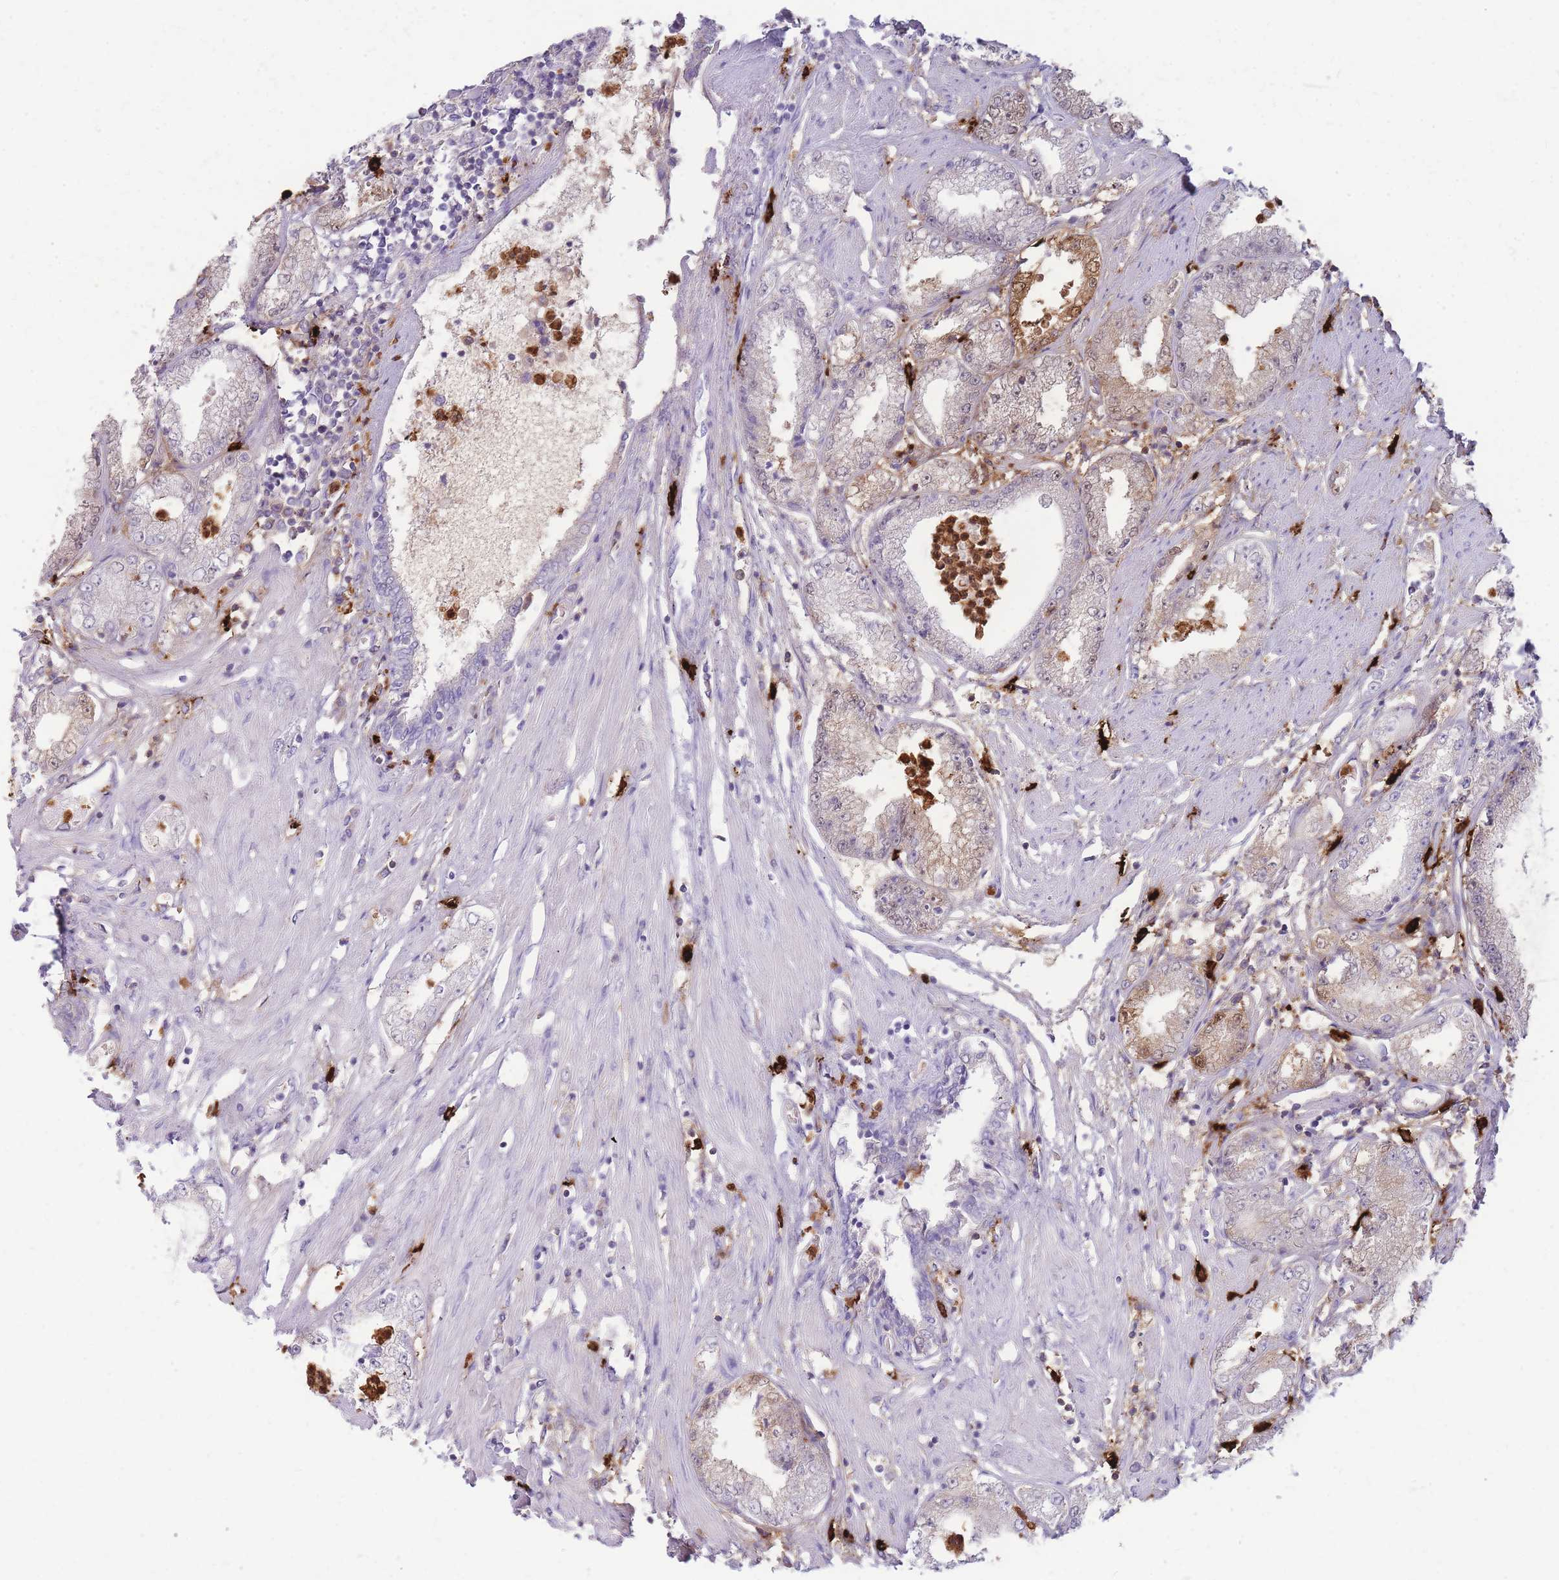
{"staining": {"intensity": "moderate", "quantity": "<25%", "location": "cytoplasmic/membranous"}, "tissue": "prostate cancer", "cell_type": "Tumor cells", "image_type": "cancer", "snomed": [{"axis": "morphology", "description": "Adenocarcinoma, High grade"}, {"axis": "topography", "description": "Prostate"}], "caption": "Tumor cells exhibit low levels of moderate cytoplasmic/membranous staining in about <25% of cells in prostate cancer.", "gene": "TPSAB1", "patient": {"sex": "male", "age": 69}}